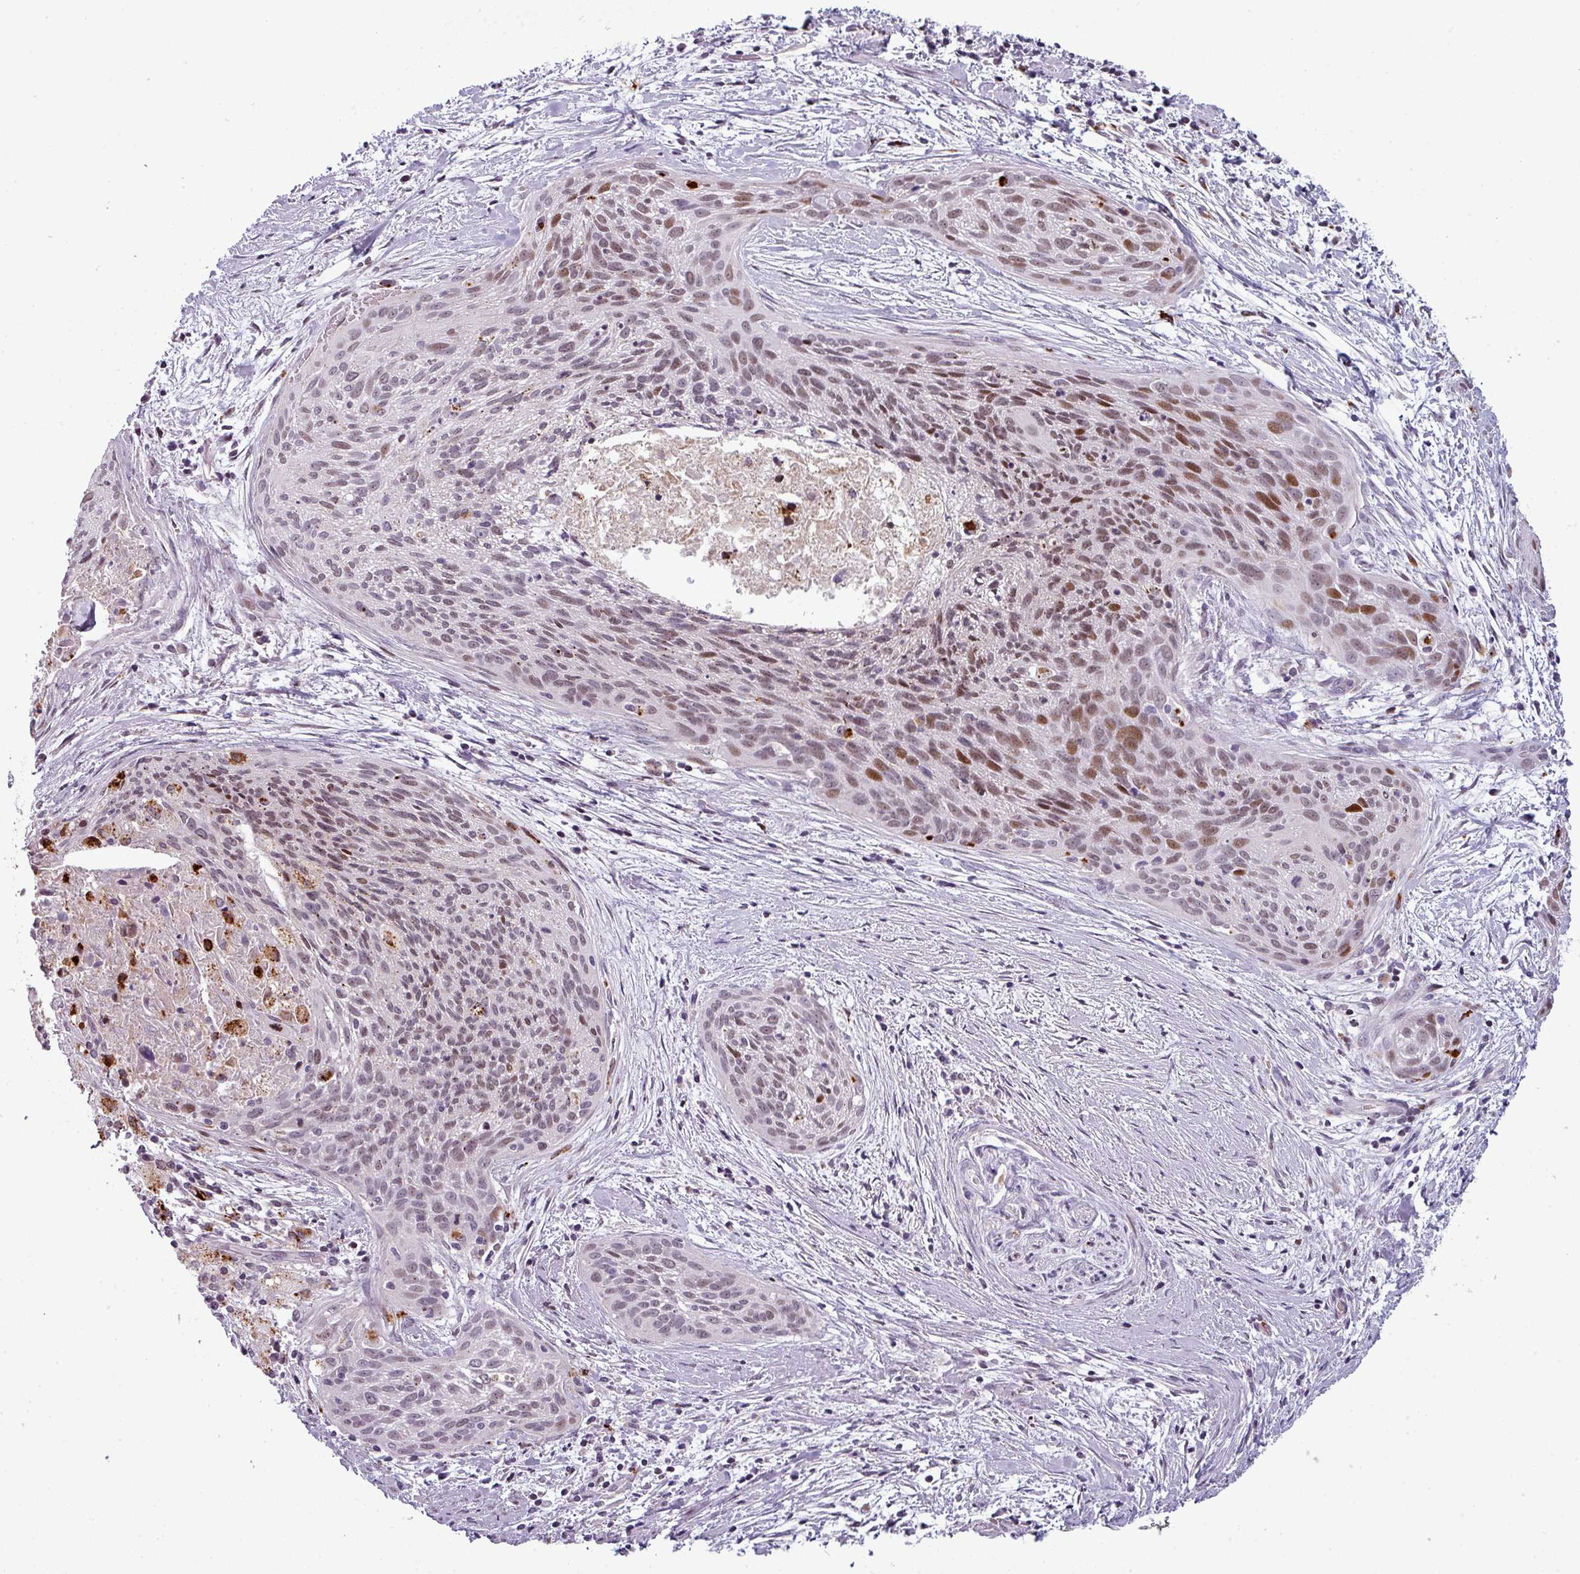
{"staining": {"intensity": "moderate", "quantity": "25%-75%", "location": "nuclear"}, "tissue": "cervical cancer", "cell_type": "Tumor cells", "image_type": "cancer", "snomed": [{"axis": "morphology", "description": "Squamous cell carcinoma, NOS"}, {"axis": "topography", "description": "Cervix"}], "caption": "Moderate nuclear protein positivity is present in approximately 25%-75% of tumor cells in squamous cell carcinoma (cervical).", "gene": "TMEFF1", "patient": {"sex": "female", "age": 55}}